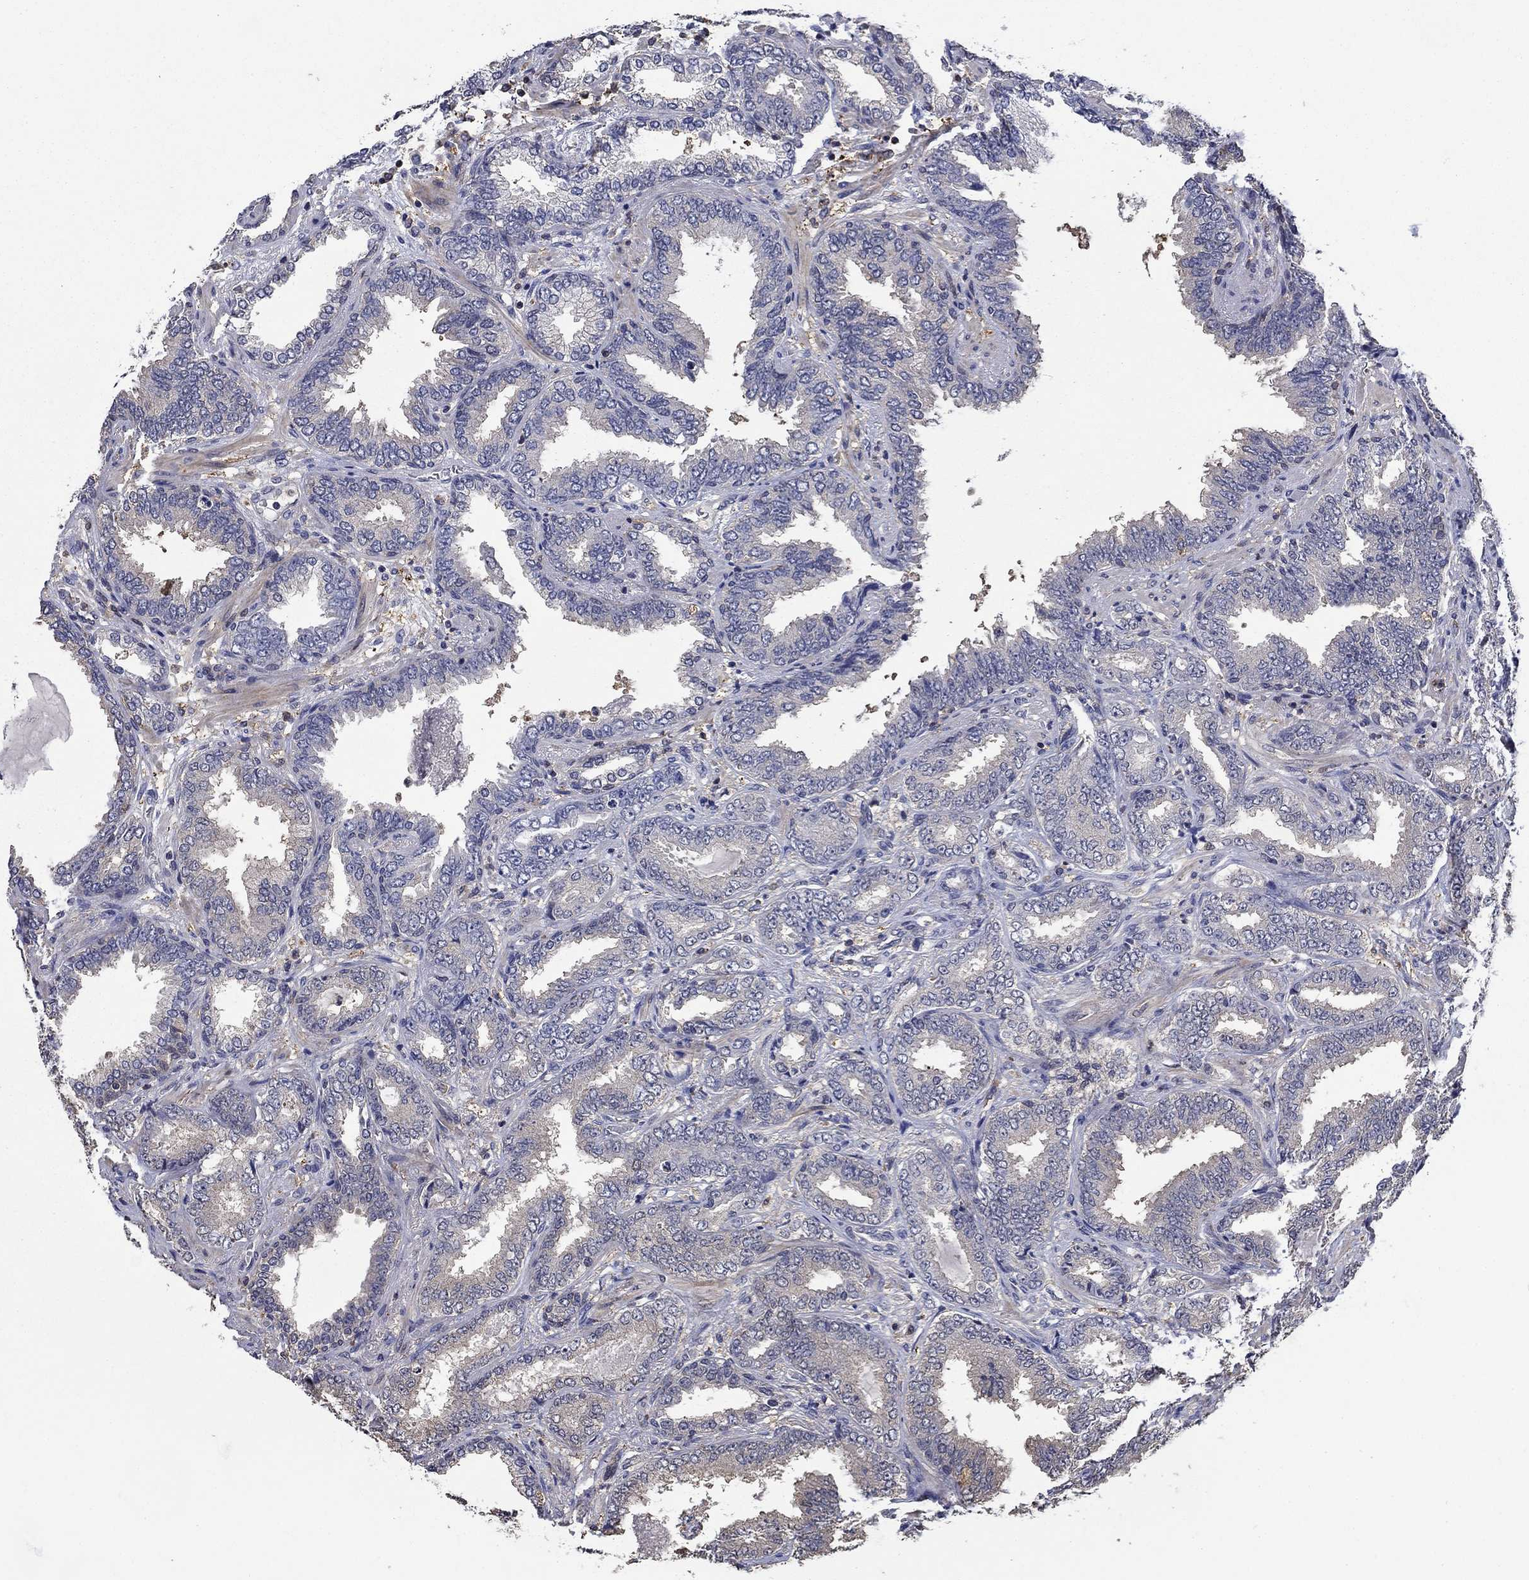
{"staining": {"intensity": "negative", "quantity": "none", "location": "none"}, "tissue": "prostate cancer", "cell_type": "Tumor cells", "image_type": "cancer", "snomed": [{"axis": "morphology", "description": "Adenocarcinoma, Low grade"}, {"axis": "topography", "description": "Prostate"}], "caption": "Prostate cancer was stained to show a protein in brown. There is no significant staining in tumor cells.", "gene": "DVL1", "patient": {"sex": "male", "age": 68}}